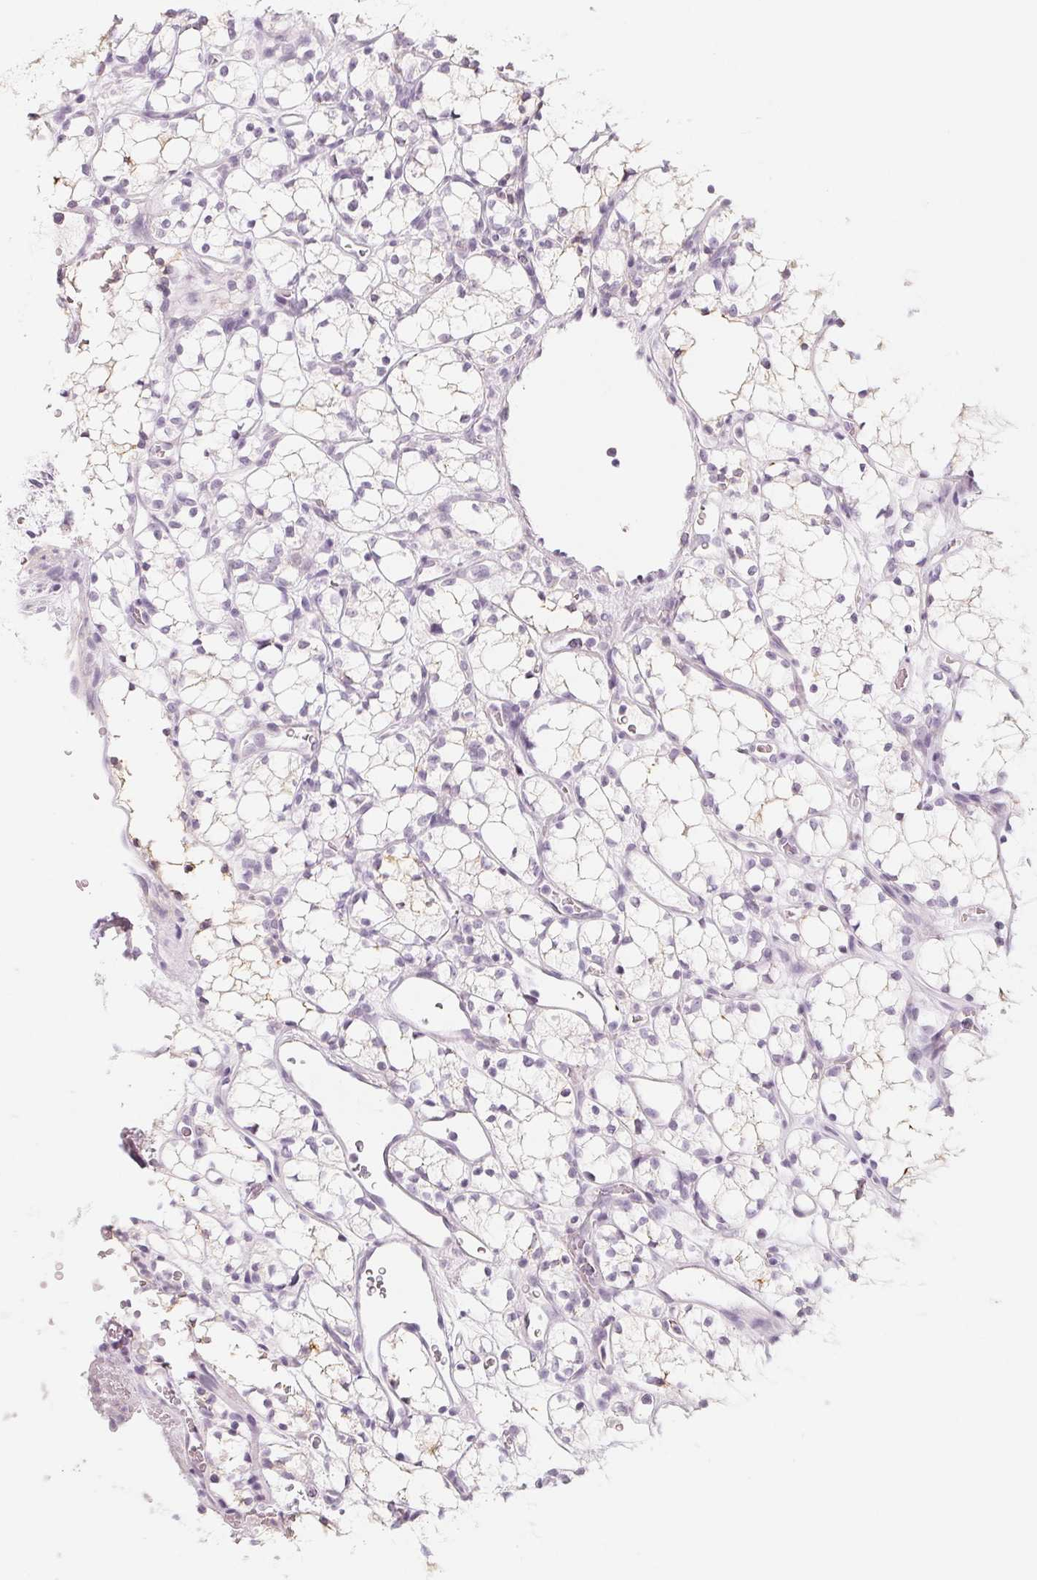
{"staining": {"intensity": "negative", "quantity": "none", "location": "none"}, "tissue": "renal cancer", "cell_type": "Tumor cells", "image_type": "cancer", "snomed": [{"axis": "morphology", "description": "Adenocarcinoma, NOS"}, {"axis": "topography", "description": "Kidney"}], "caption": "An immunohistochemistry micrograph of renal cancer (adenocarcinoma) is shown. There is no staining in tumor cells of renal cancer (adenocarcinoma).", "gene": "SH3GL2", "patient": {"sex": "female", "age": 69}}